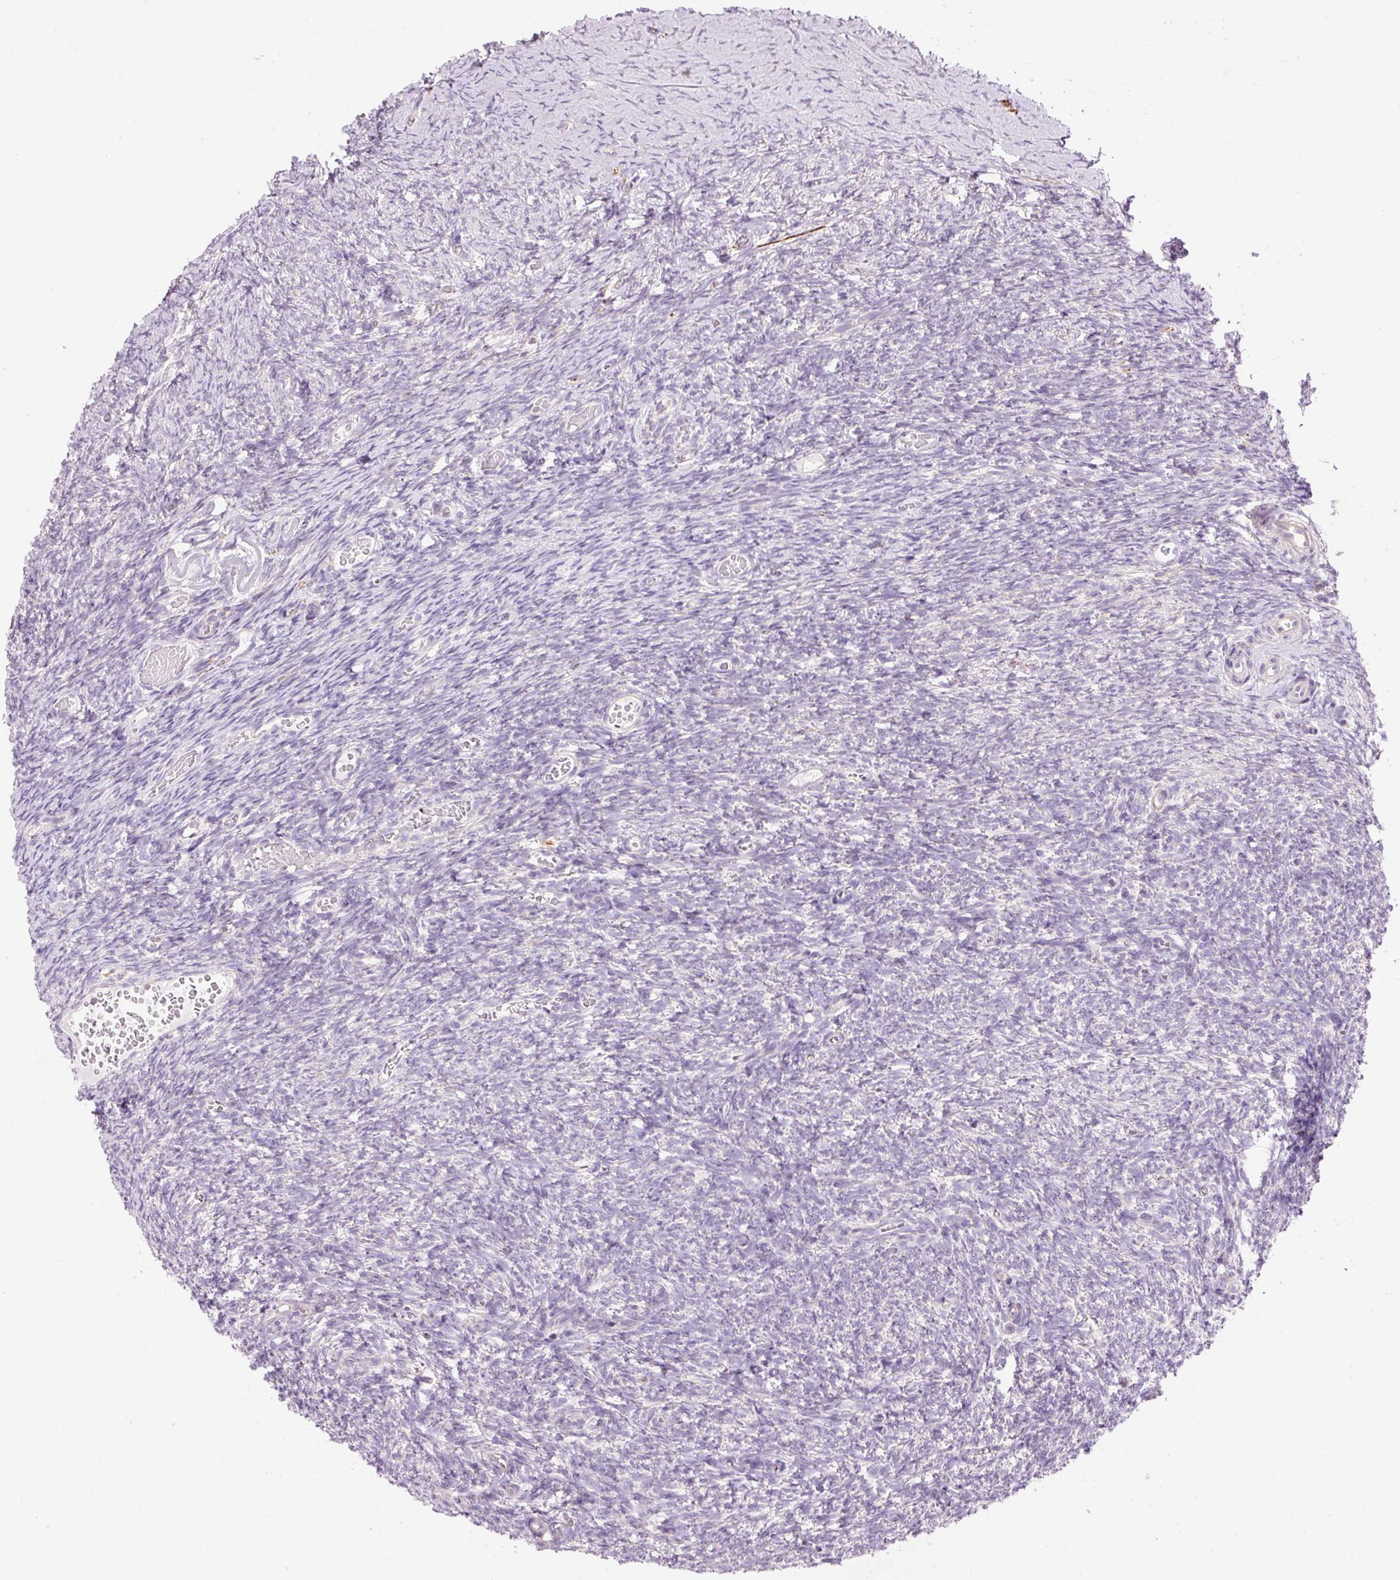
{"staining": {"intensity": "negative", "quantity": "none", "location": "none"}, "tissue": "ovary", "cell_type": "Follicle cells", "image_type": "normal", "snomed": [{"axis": "morphology", "description": "Normal tissue, NOS"}, {"axis": "topography", "description": "Ovary"}], "caption": "IHC micrograph of normal ovary: ovary stained with DAB (3,3'-diaminobenzidine) reveals no significant protein expression in follicle cells.", "gene": "DOK6", "patient": {"sex": "female", "age": 39}}